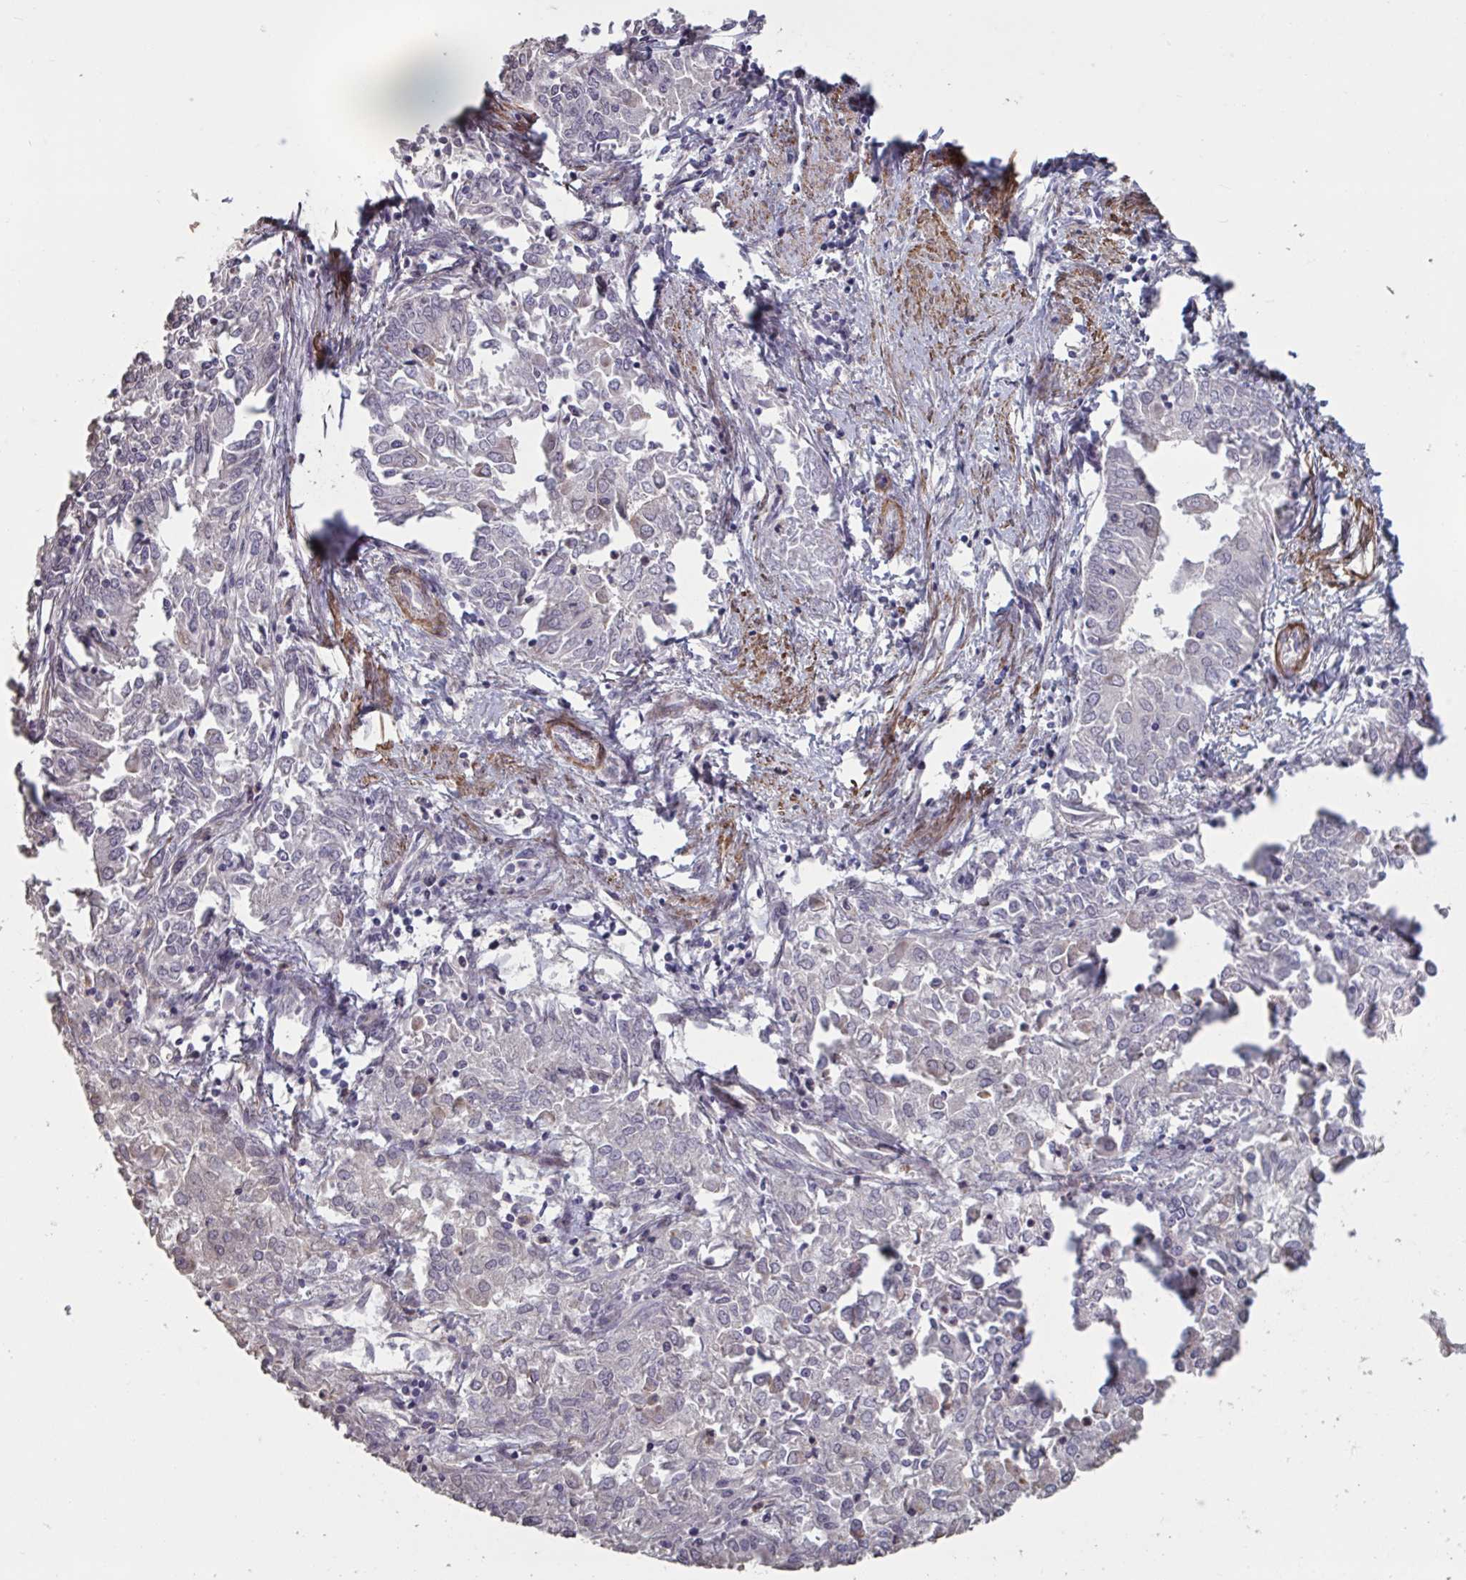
{"staining": {"intensity": "negative", "quantity": "none", "location": "none"}, "tissue": "endometrial cancer", "cell_type": "Tumor cells", "image_type": "cancer", "snomed": [{"axis": "morphology", "description": "Adenocarcinoma, NOS"}, {"axis": "topography", "description": "Endometrium"}], "caption": "High magnification brightfield microscopy of endometrial cancer stained with DAB (brown) and counterstained with hematoxylin (blue): tumor cells show no significant staining.", "gene": "IPO5", "patient": {"sex": "female", "age": 57}}